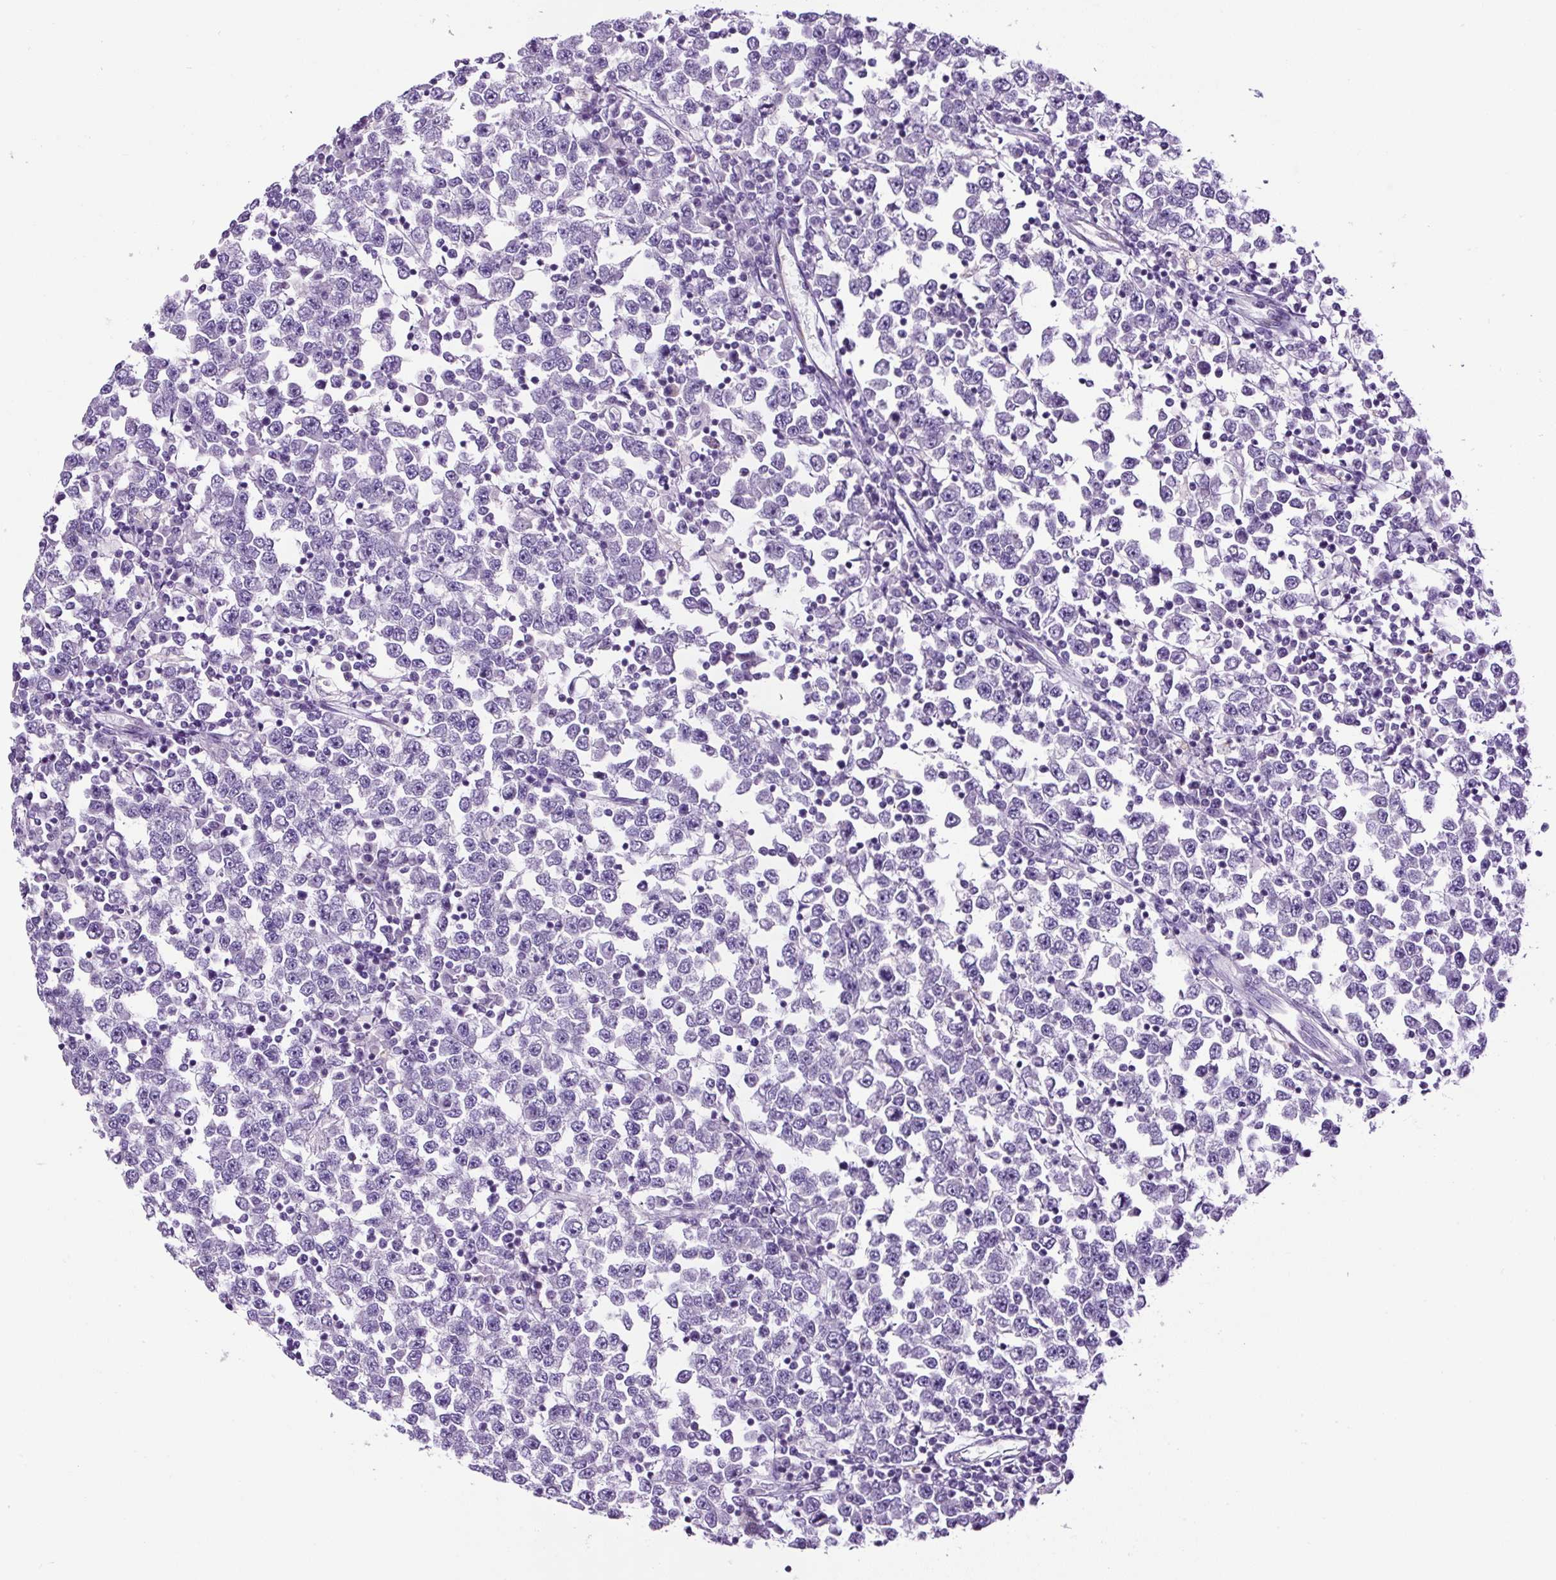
{"staining": {"intensity": "negative", "quantity": "none", "location": "none"}, "tissue": "testis cancer", "cell_type": "Tumor cells", "image_type": "cancer", "snomed": [{"axis": "morphology", "description": "Seminoma, NOS"}, {"axis": "topography", "description": "Testis"}], "caption": "This is a image of immunohistochemistry (IHC) staining of testis seminoma, which shows no expression in tumor cells.", "gene": "SP8", "patient": {"sex": "male", "age": 65}}